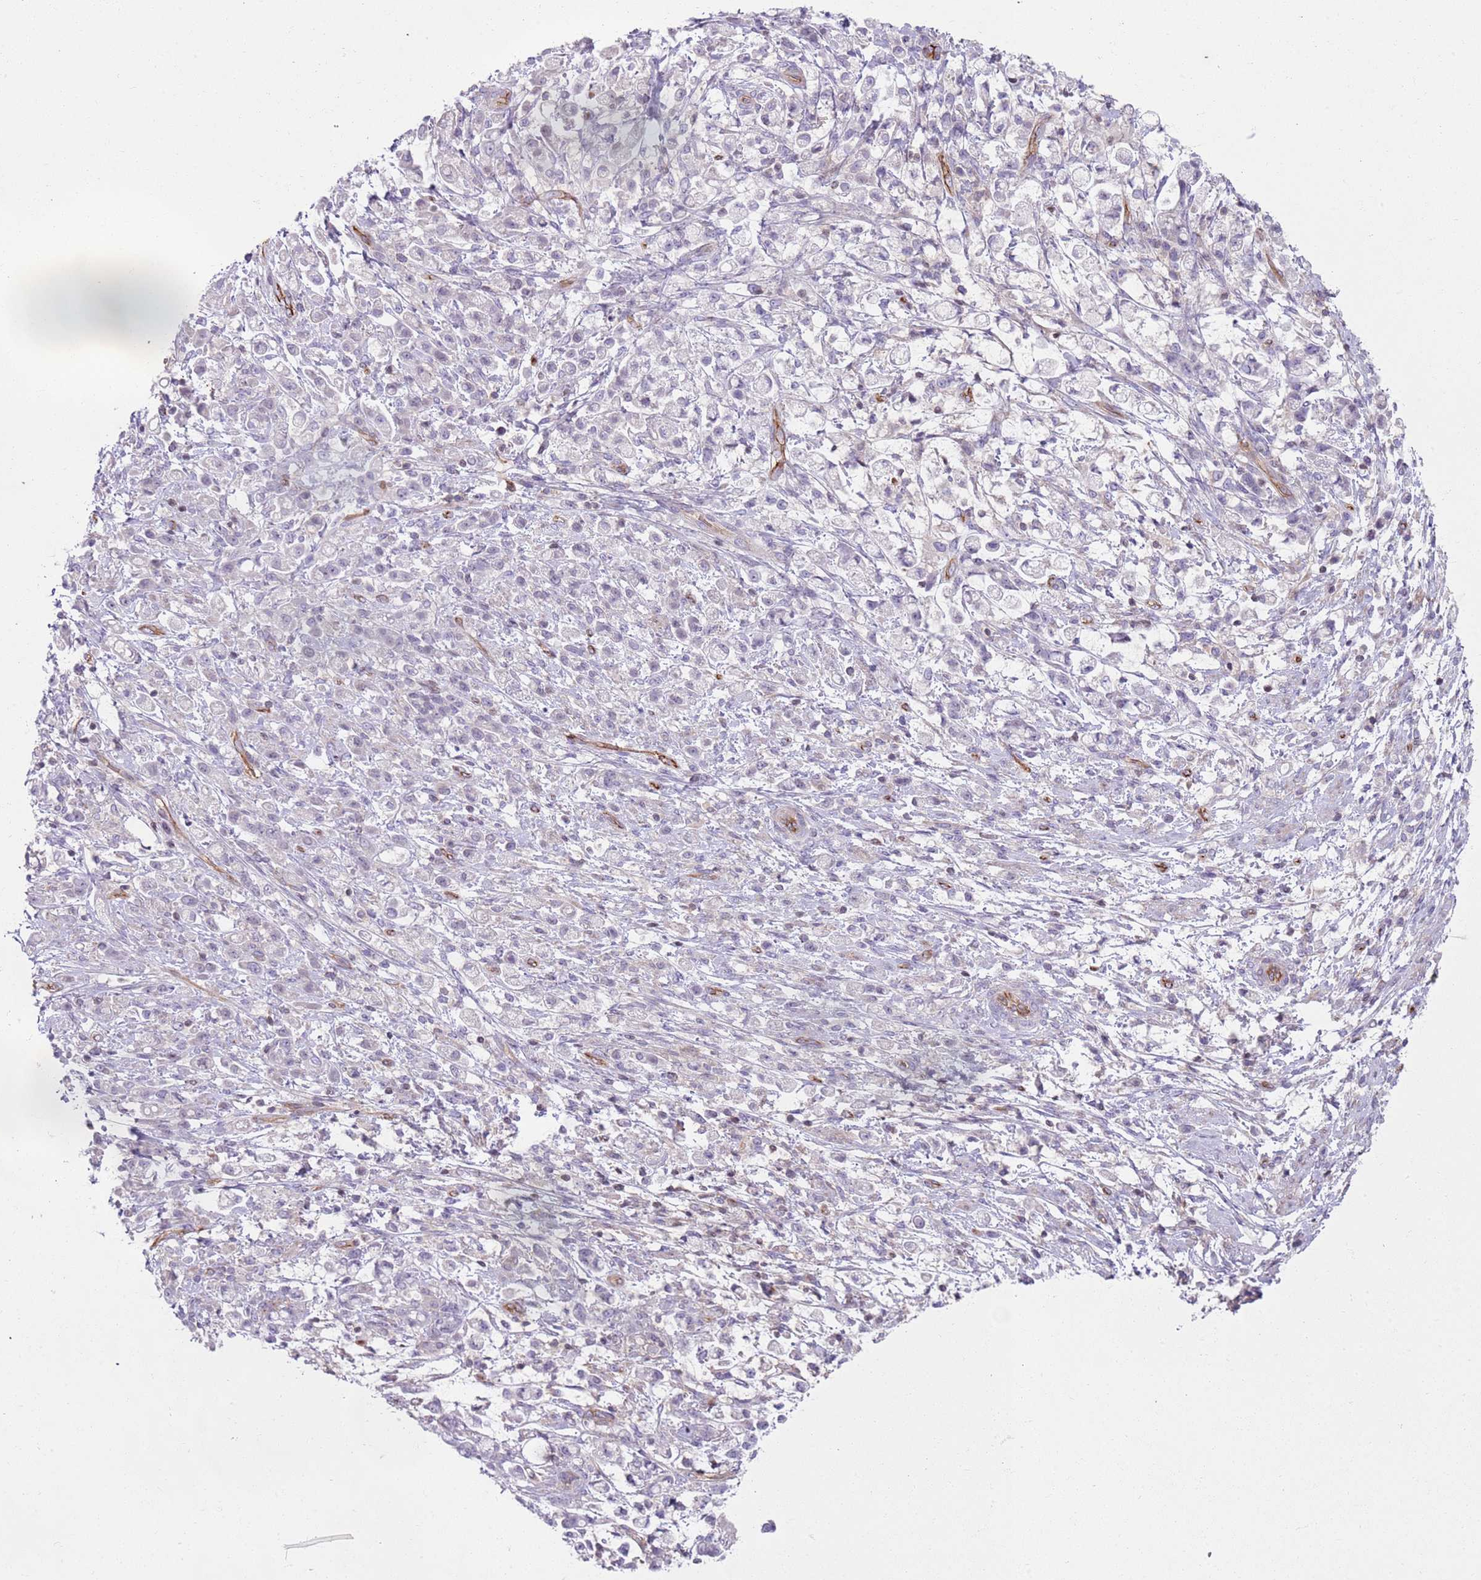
{"staining": {"intensity": "negative", "quantity": "none", "location": "none"}, "tissue": "stomach cancer", "cell_type": "Tumor cells", "image_type": "cancer", "snomed": [{"axis": "morphology", "description": "Adenocarcinoma, NOS"}, {"axis": "topography", "description": "Stomach"}], "caption": "A high-resolution photomicrograph shows immunohistochemistry staining of adenocarcinoma (stomach), which displays no significant staining in tumor cells.", "gene": "GNAI3", "patient": {"sex": "female", "age": 60}}